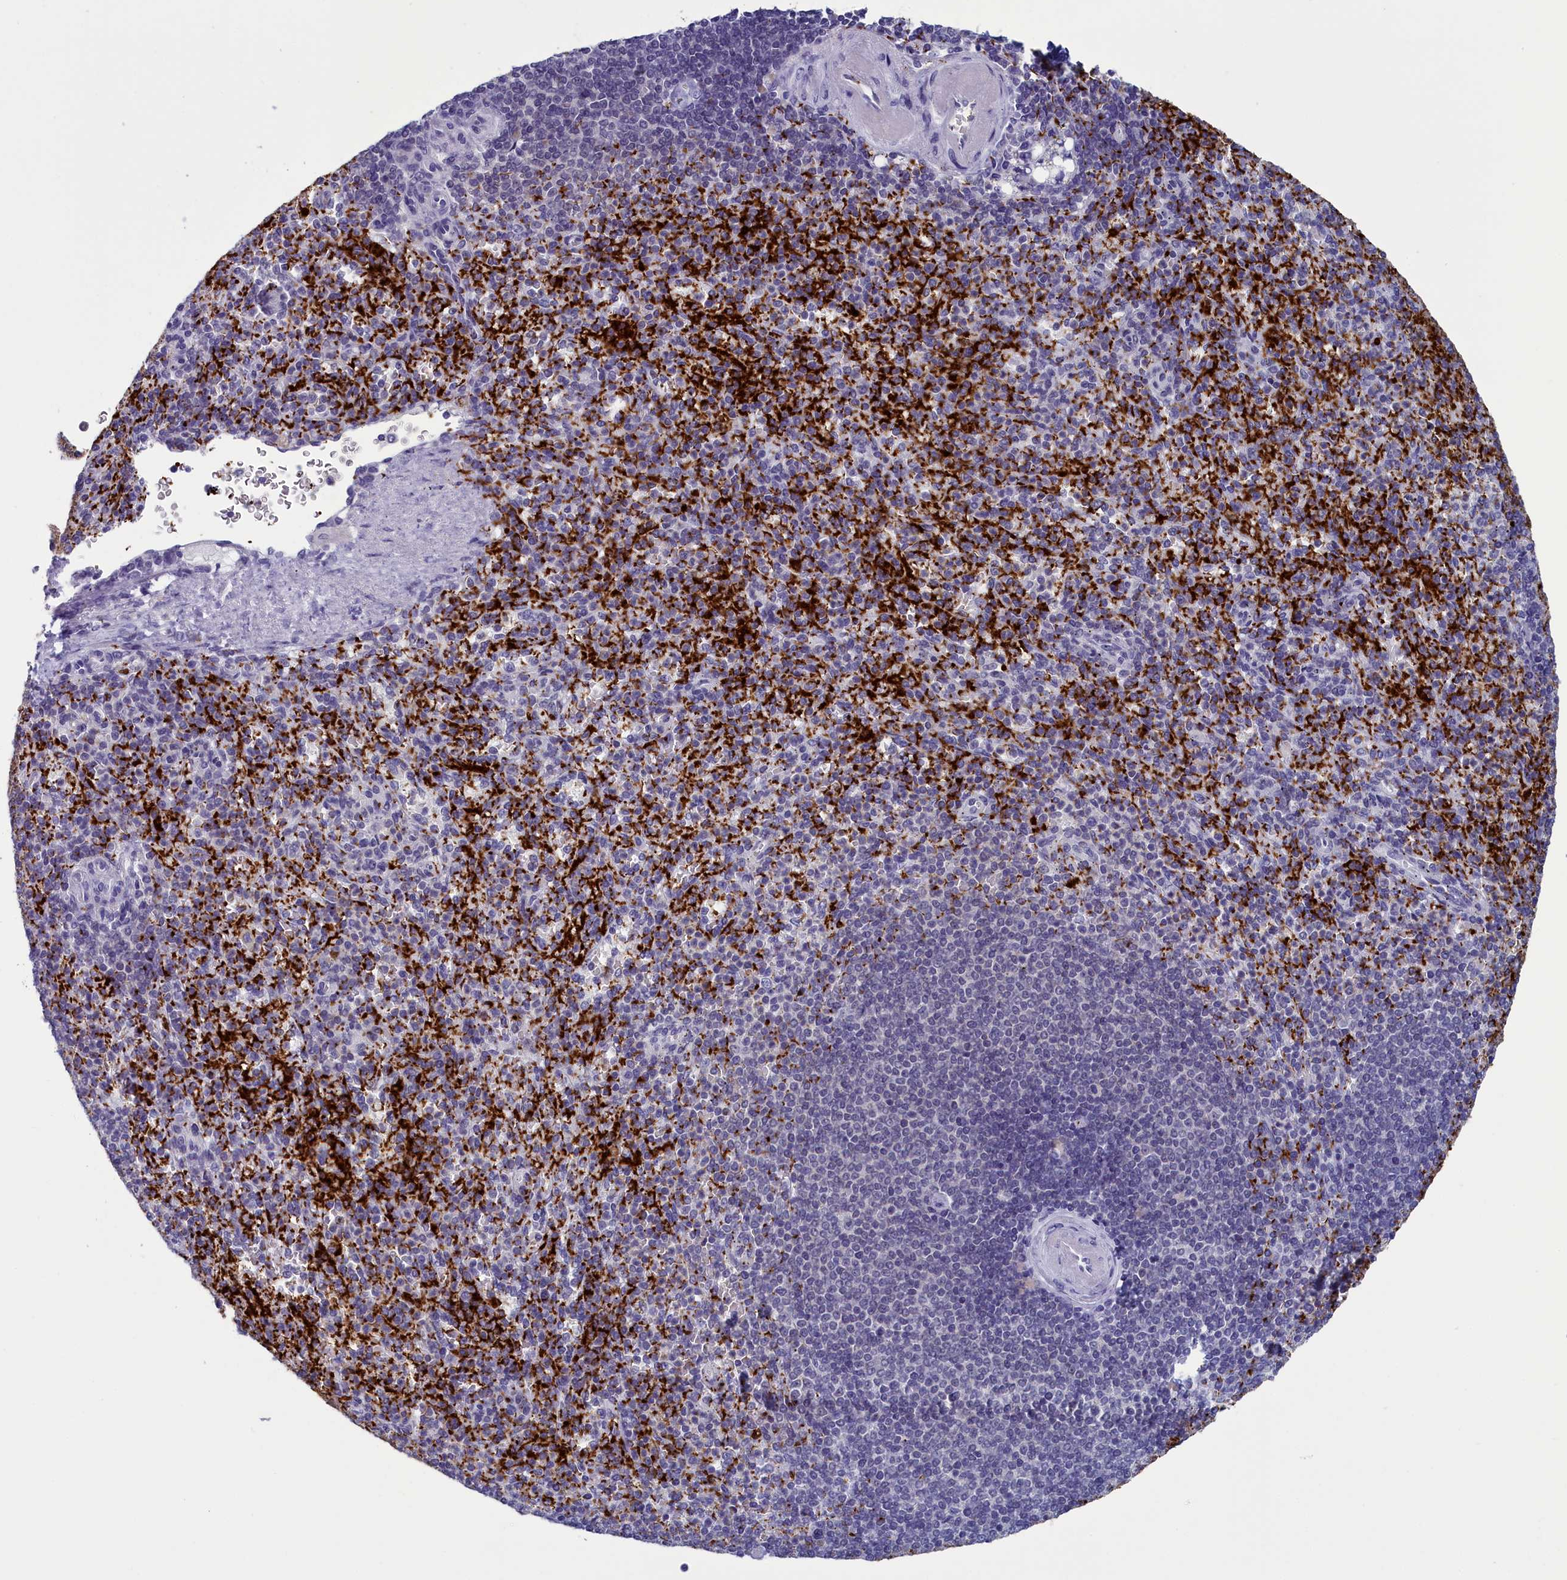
{"staining": {"intensity": "strong", "quantity": "25%-75%", "location": "cytoplasmic/membranous"}, "tissue": "spleen", "cell_type": "Cells in red pulp", "image_type": "normal", "snomed": [{"axis": "morphology", "description": "Normal tissue, NOS"}, {"axis": "topography", "description": "Spleen"}], "caption": "A brown stain shows strong cytoplasmic/membranous staining of a protein in cells in red pulp of benign spleen.", "gene": "AIFM2", "patient": {"sex": "female", "age": 74}}